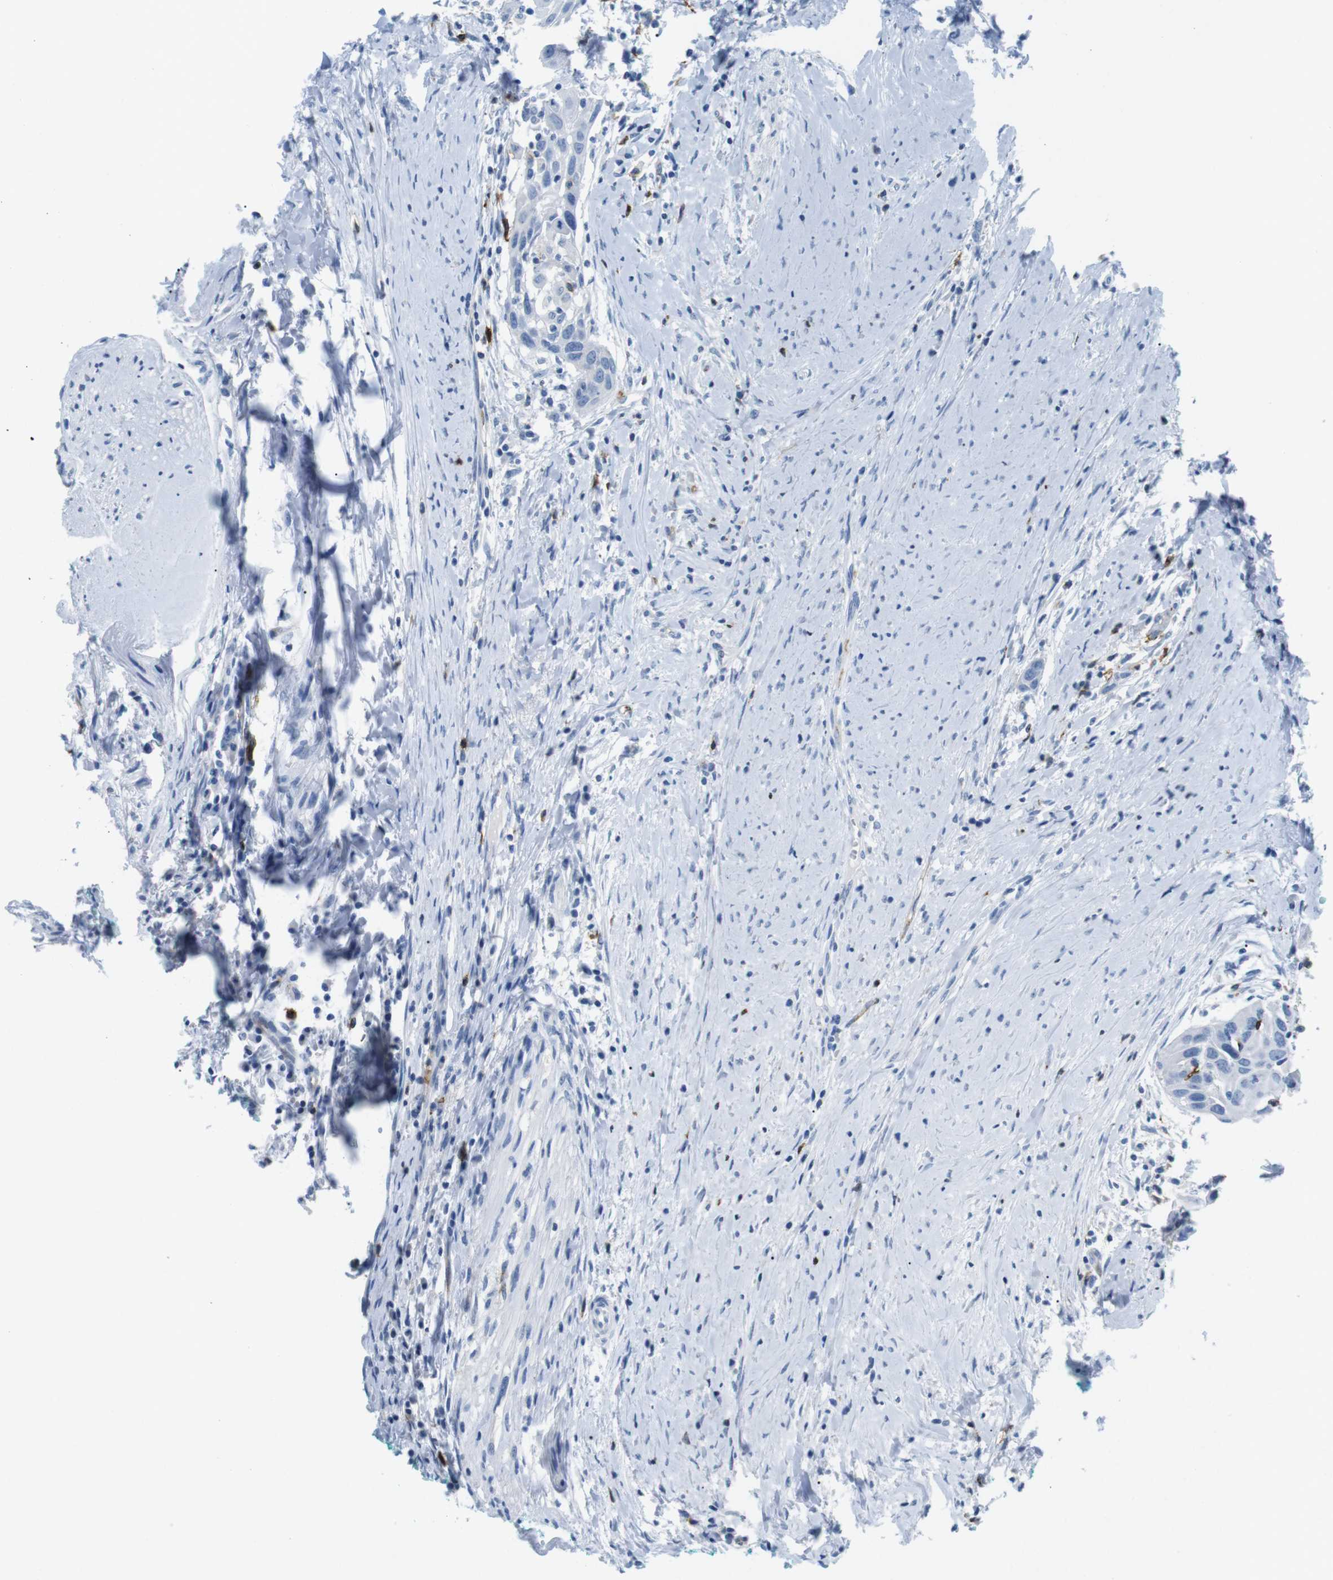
{"staining": {"intensity": "negative", "quantity": "none", "location": "none"}, "tissue": "head and neck cancer", "cell_type": "Tumor cells", "image_type": "cancer", "snomed": [{"axis": "morphology", "description": "Squamous cell carcinoma, NOS"}, {"axis": "topography", "description": "Oral tissue"}, {"axis": "topography", "description": "Head-Neck"}], "caption": "IHC image of head and neck cancer stained for a protein (brown), which demonstrates no expression in tumor cells.", "gene": "TNFRSF4", "patient": {"sex": "female", "age": 50}}